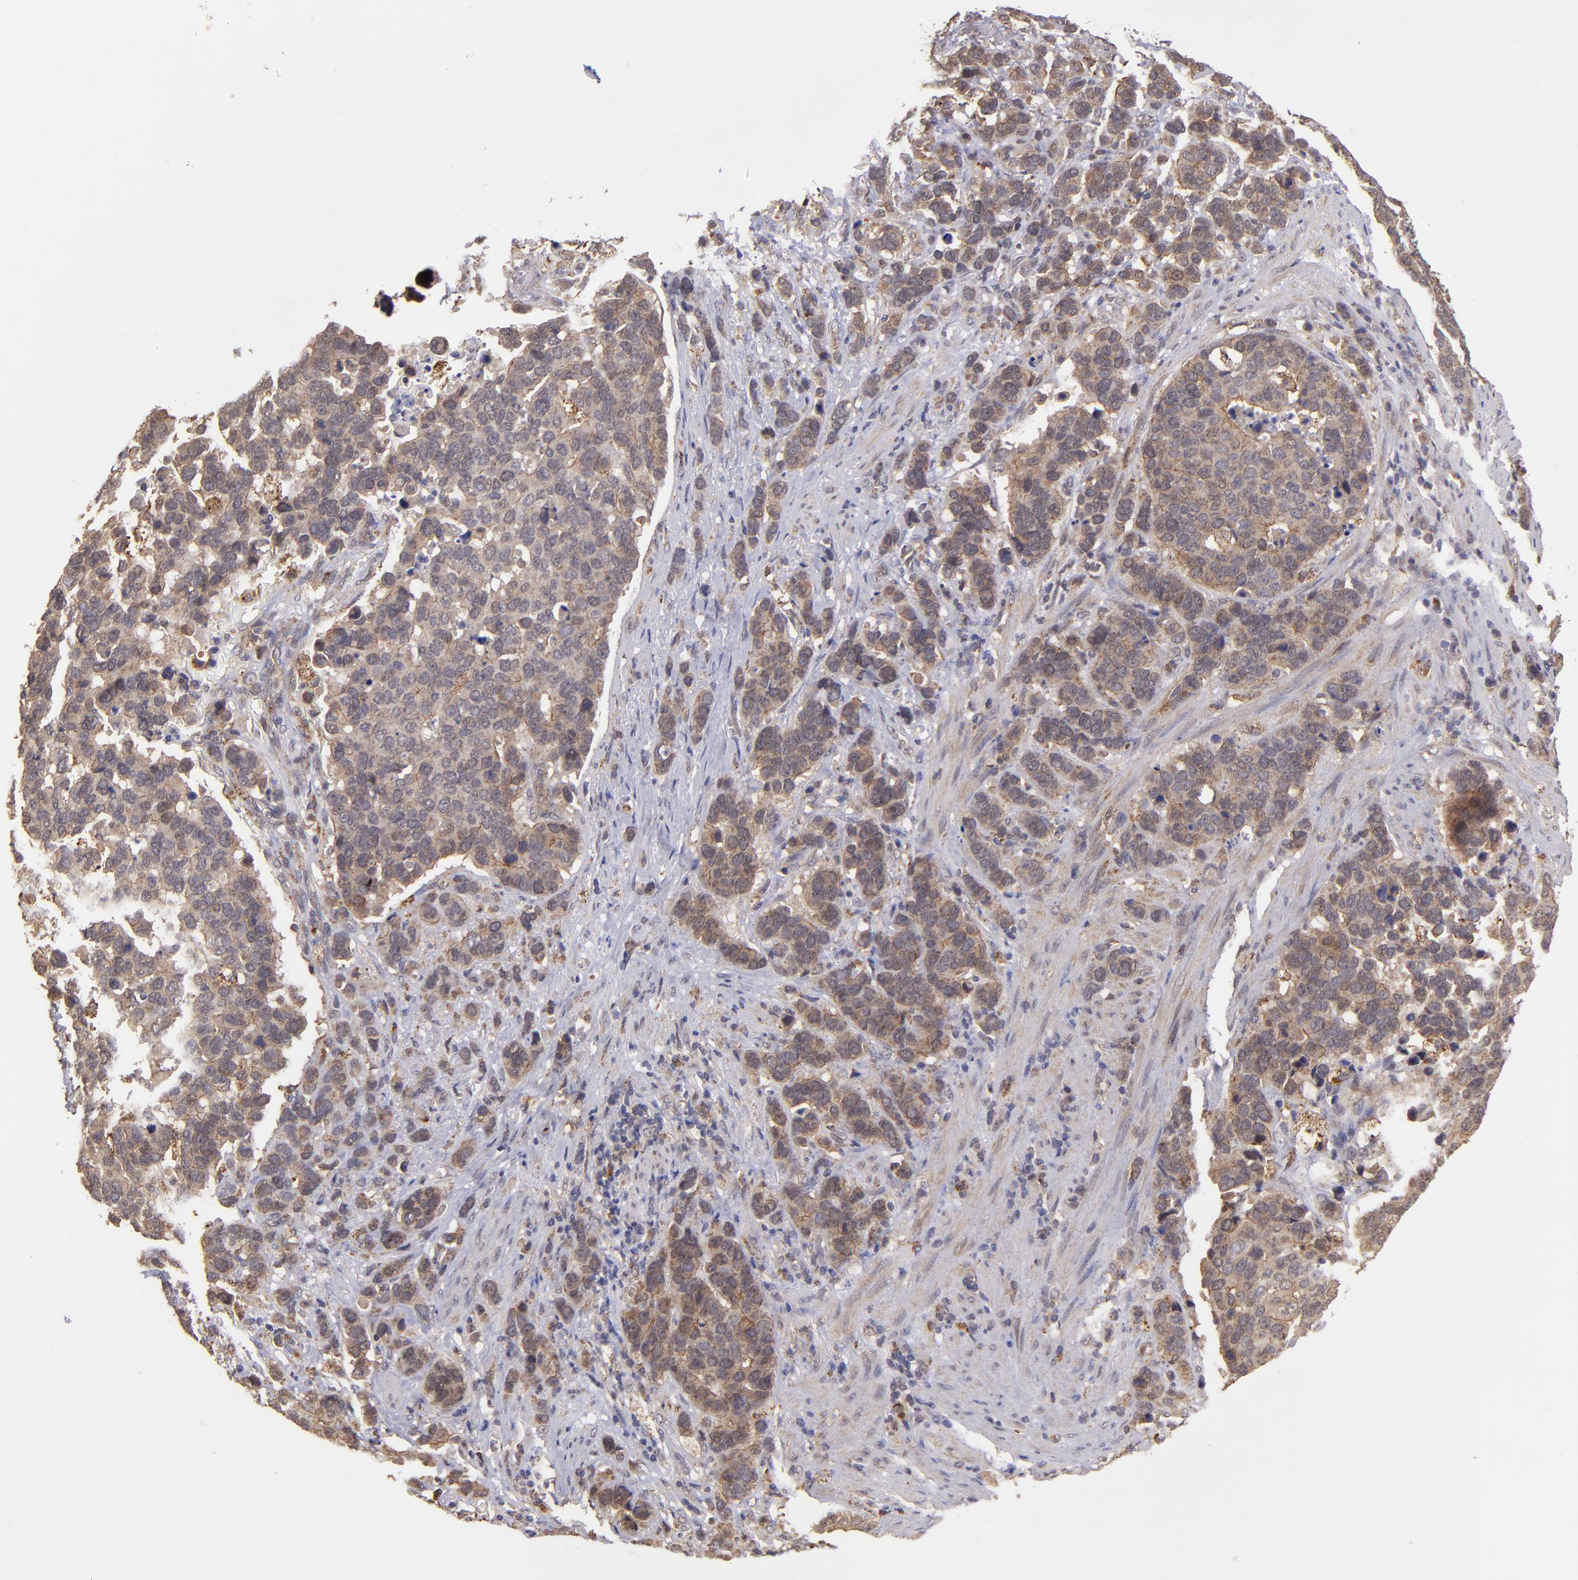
{"staining": {"intensity": "weak", "quantity": "25%-75%", "location": "cytoplasmic/membranous"}, "tissue": "stomach cancer", "cell_type": "Tumor cells", "image_type": "cancer", "snomed": [{"axis": "morphology", "description": "Adenocarcinoma, NOS"}, {"axis": "topography", "description": "Stomach, upper"}], "caption": "High-power microscopy captured an immunohistochemistry (IHC) histopathology image of adenocarcinoma (stomach), revealing weak cytoplasmic/membranous expression in approximately 25%-75% of tumor cells.", "gene": "SIPA1L1", "patient": {"sex": "male", "age": 71}}